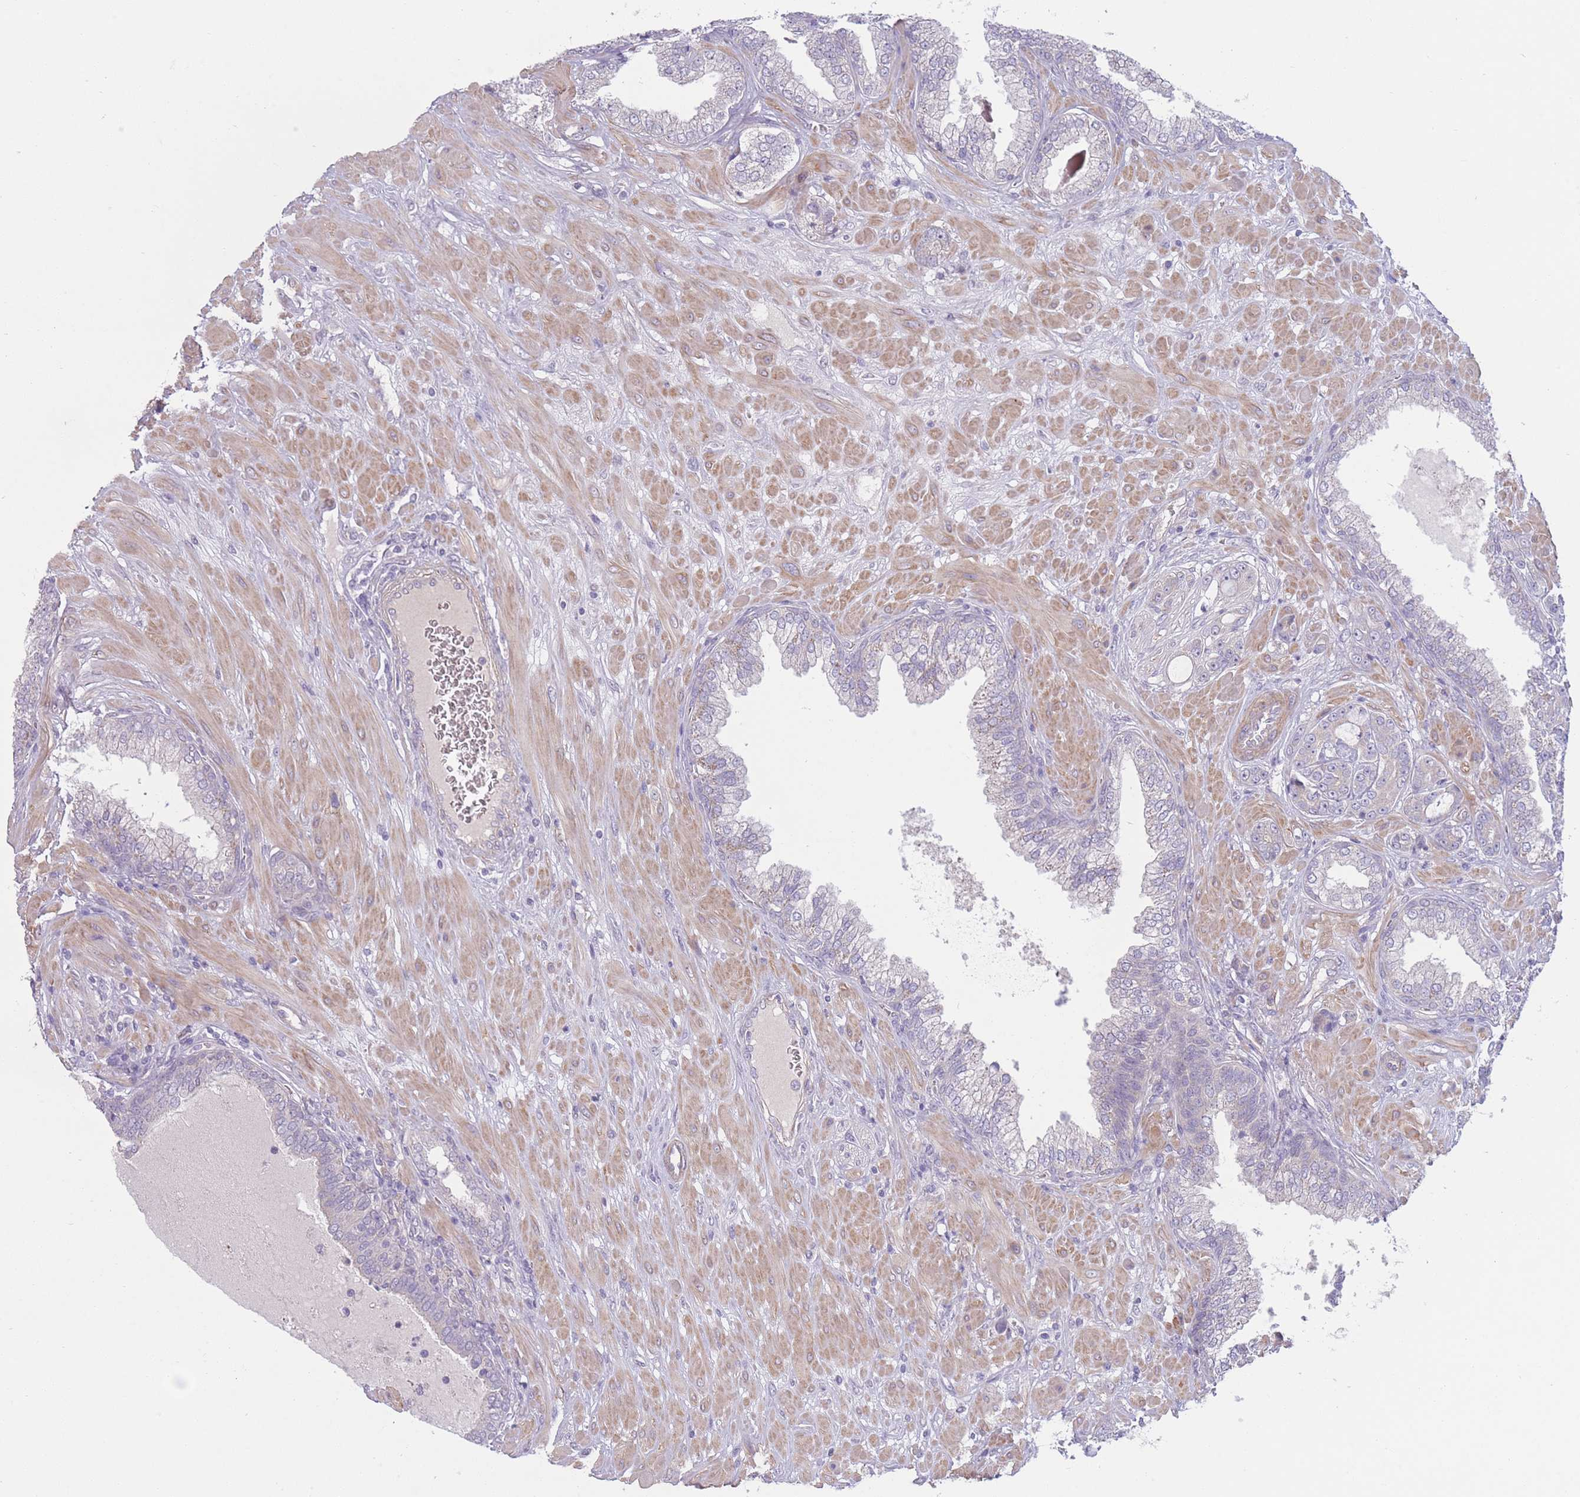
{"staining": {"intensity": "negative", "quantity": "none", "location": "none"}, "tissue": "prostate cancer", "cell_type": "Tumor cells", "image_type": "cancer", "snomed": [{"axis": "morphology", "description": "Adenocarcinoma, High grade"}, {"axis": "topography", "description": "Prostate"}], "caption": "A high-resolution micrograph shows immunohistochemistry staining of high-grade adenocarcinoma (prostate), which displays no significant staining in tumor cells. (Stains: DAB (3,3'-diaminobenzidine) immunohistochemistry with hematoxylin counter stain, Microscopy: brightfield microscopy at high magnification).", "gene": "PNPLA5", "patient": {"sex": "male", "age": 55}}